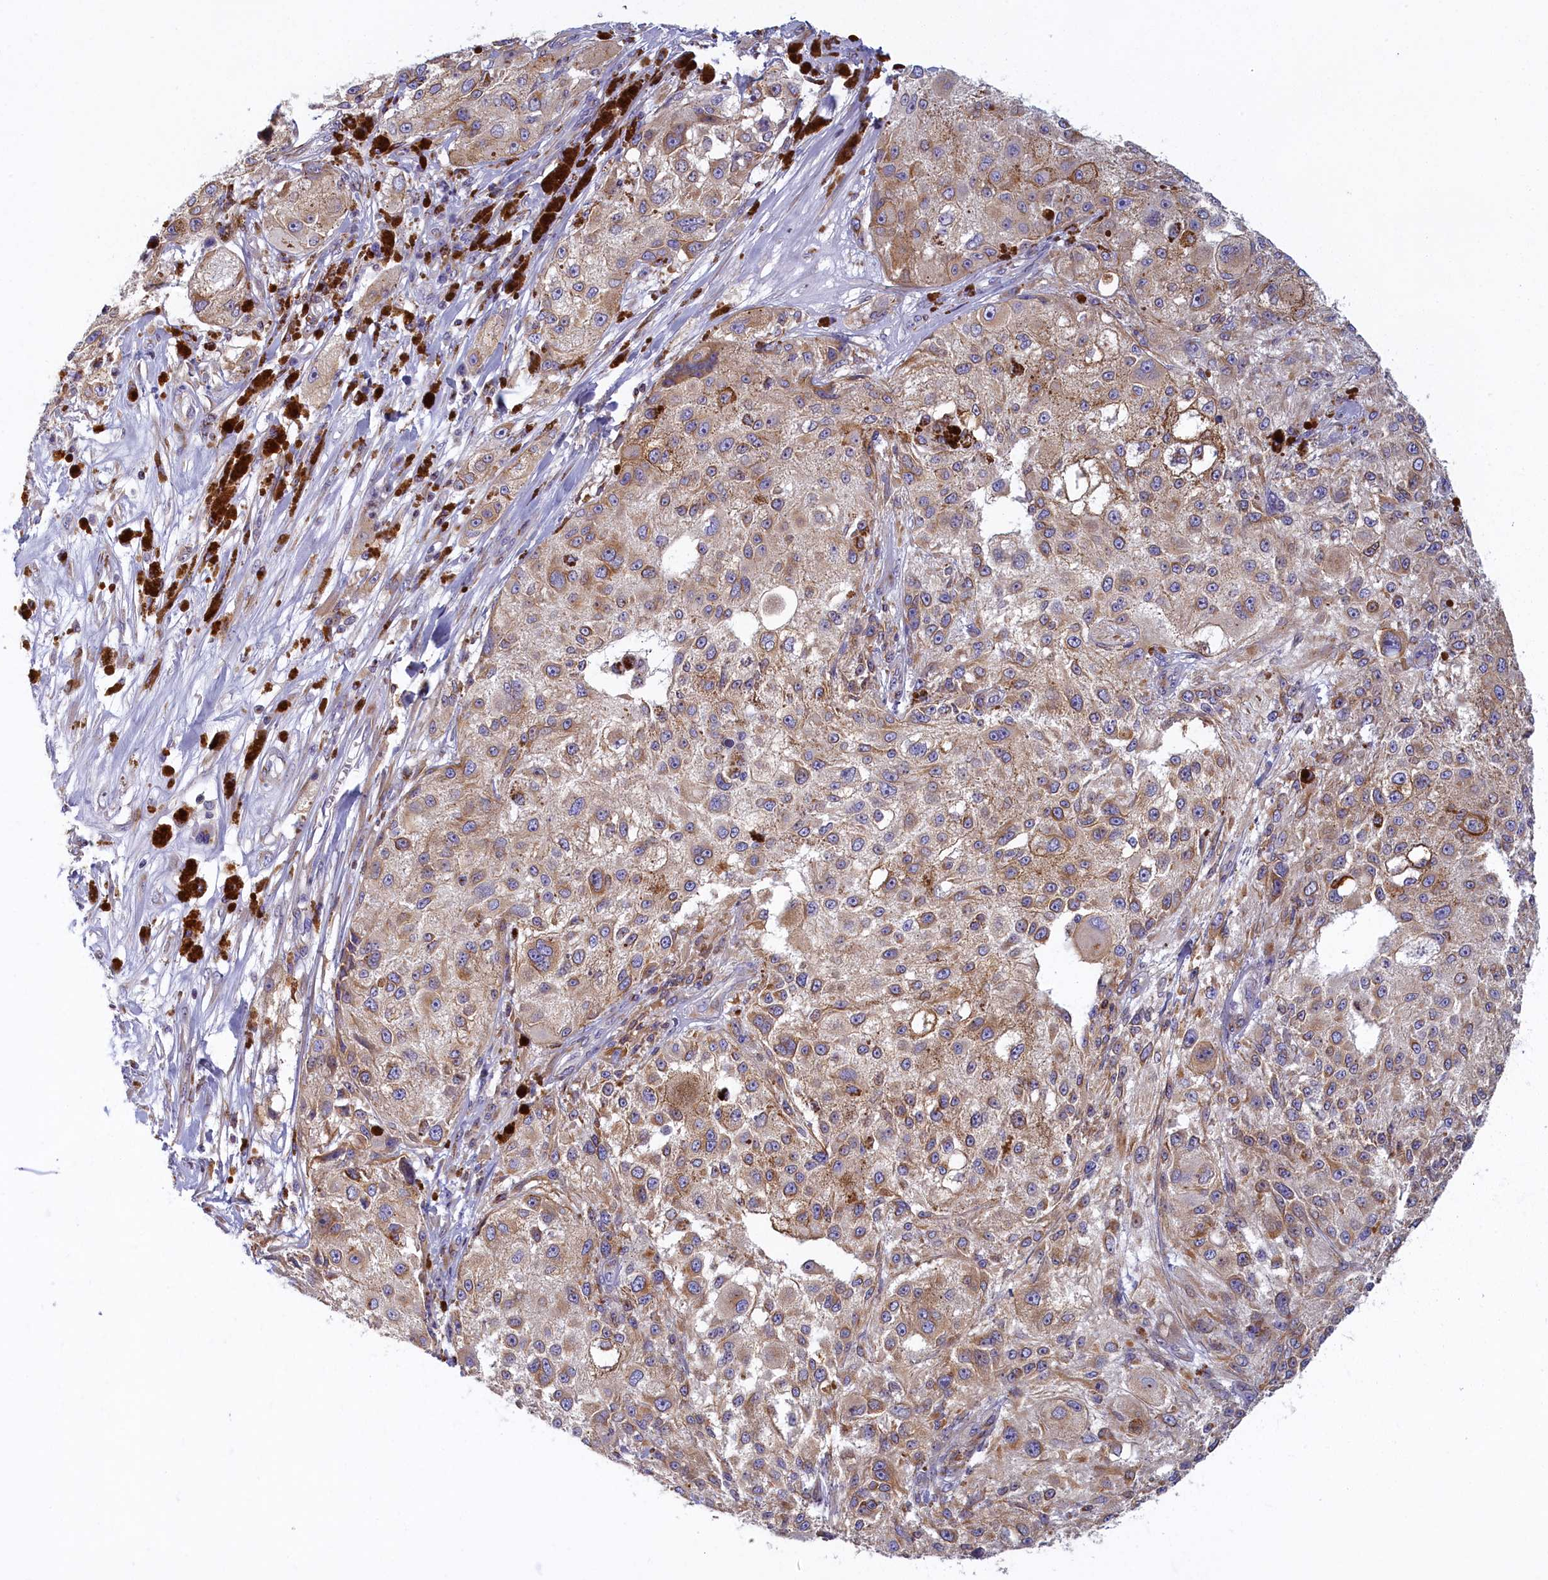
{"staining": {"intensity": "weak", "quantity": ">75%", "location": "cytoplasmic/membranous"}, "tissue": "melanoma", "cell_type": "Tumor cells", "image_type": "cancer", "snomed": [{"axis": "morphology", "description": "Necrosis, NOS"}, {"axis": "morphology", "description": "Malignant melanoma, NOS"}, {"axis": "topography", "description": "Skin"}], "caption": "High-power microscopy captured an immunohistochemistry (IHC) micrograph of malignant melanoma, revealing weak cytoplasmic/membranous positivity in approximately >75% of tumor cells. The staining was performed using DAB (3,3'-diaminobenzidine) to visualize the protein expression in brown, while the nuclei were stained in blue with hematoxylin (Magnification: 20x).", "gene": "NOL10", "patient": {"sex": "female", "age": 87}}